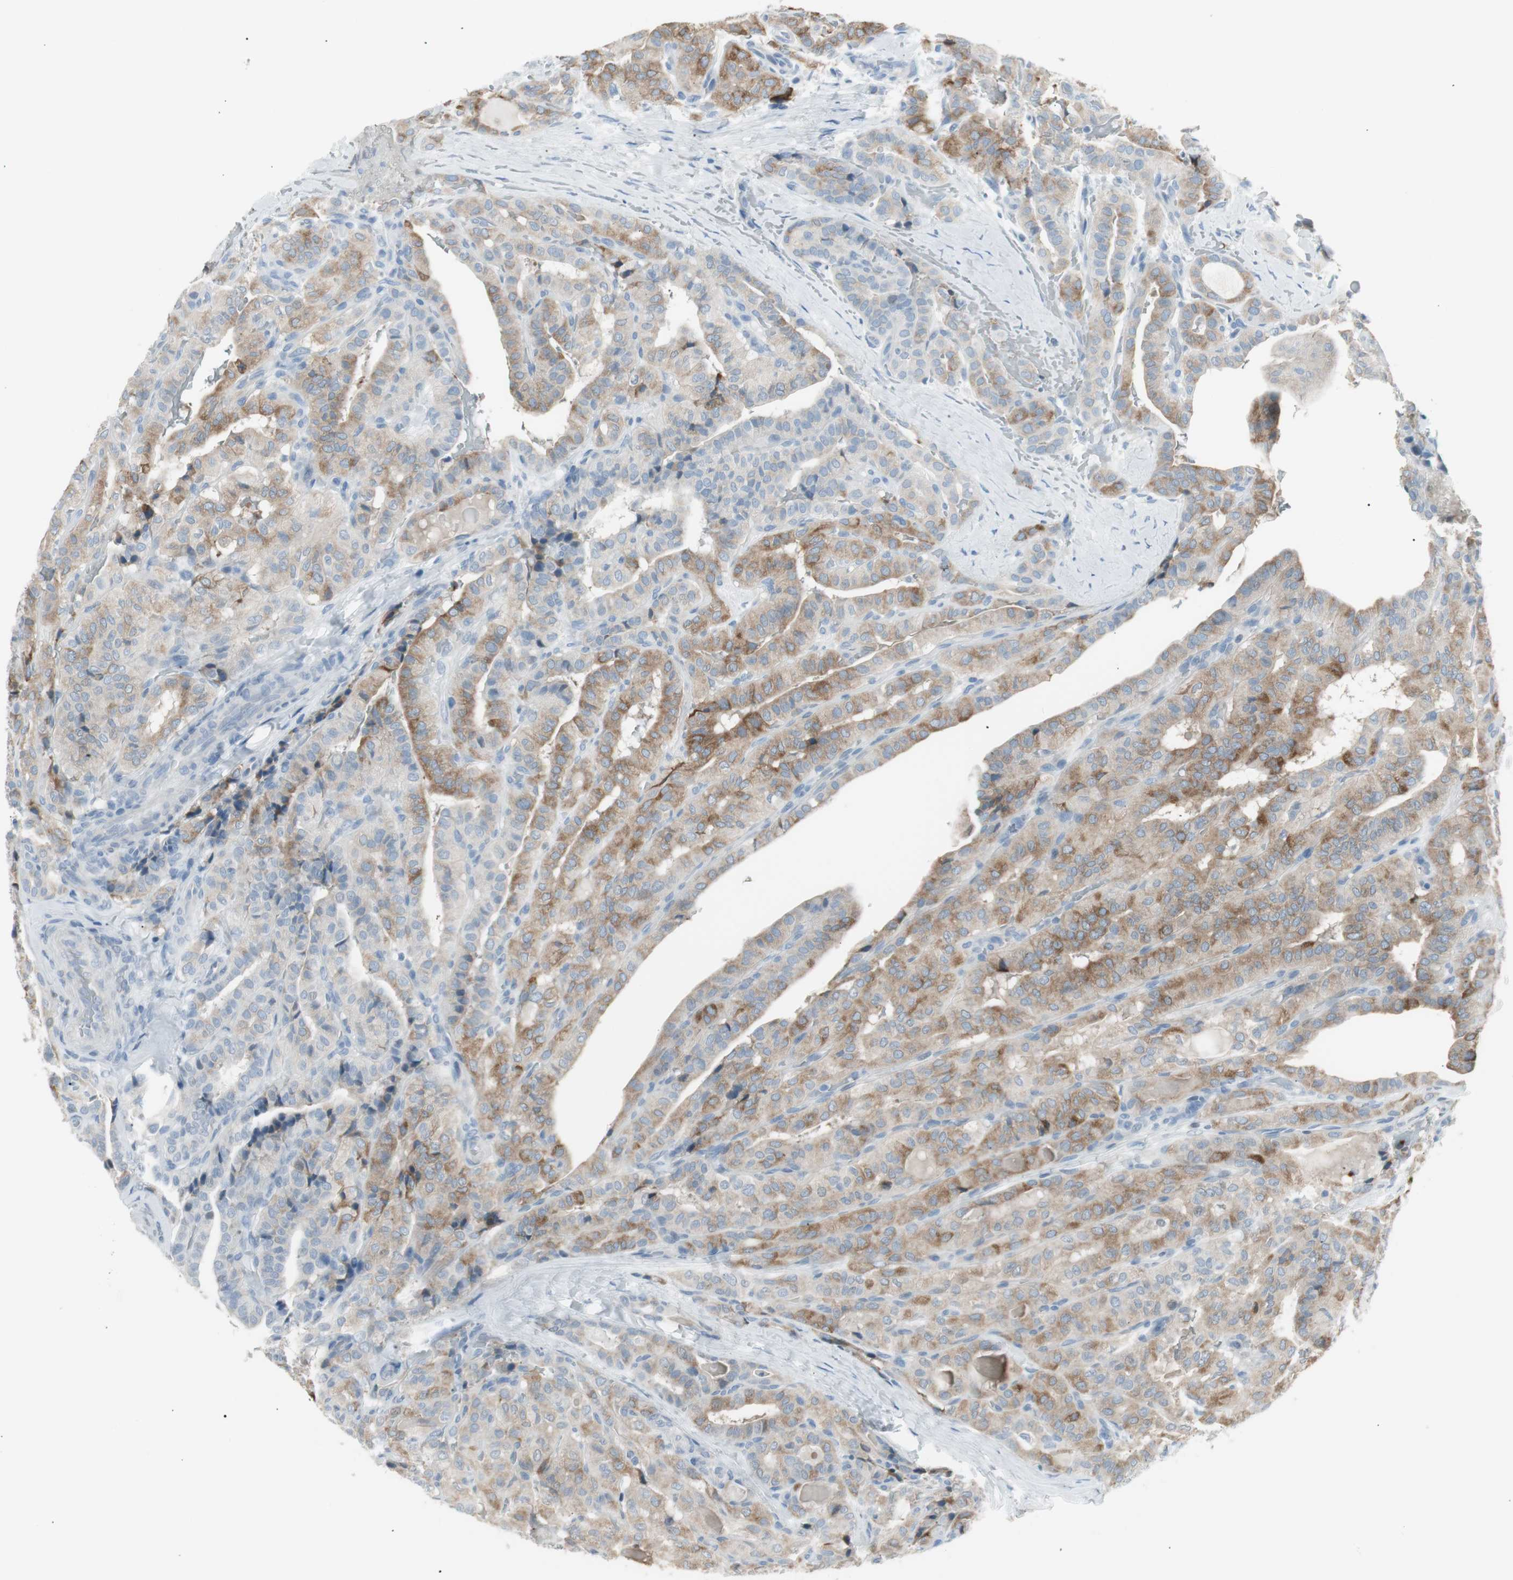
{"staining": {"intensity": "moderate", "quantity": ">75%", "location": "cytoplasmic/membranous"}, "tissue": "thyroid cancer", "cell_type": "Tumor cells", "image_type": "cancer", "snomed": [{"axis": "morphology", "description": "Papillary adenocarcinoma, NOS"}, {"axis": "topography", "description": "Thyroid gland"}], "caption": "Immunohistochemical staining of human papillary adenocarcinoma (thyroid) shows moderate cytoplasmic/membranous protein expression in about >75% of tumor cells.", "gene": "AGR2", "patient": {"sex": "male", "age": 77}}